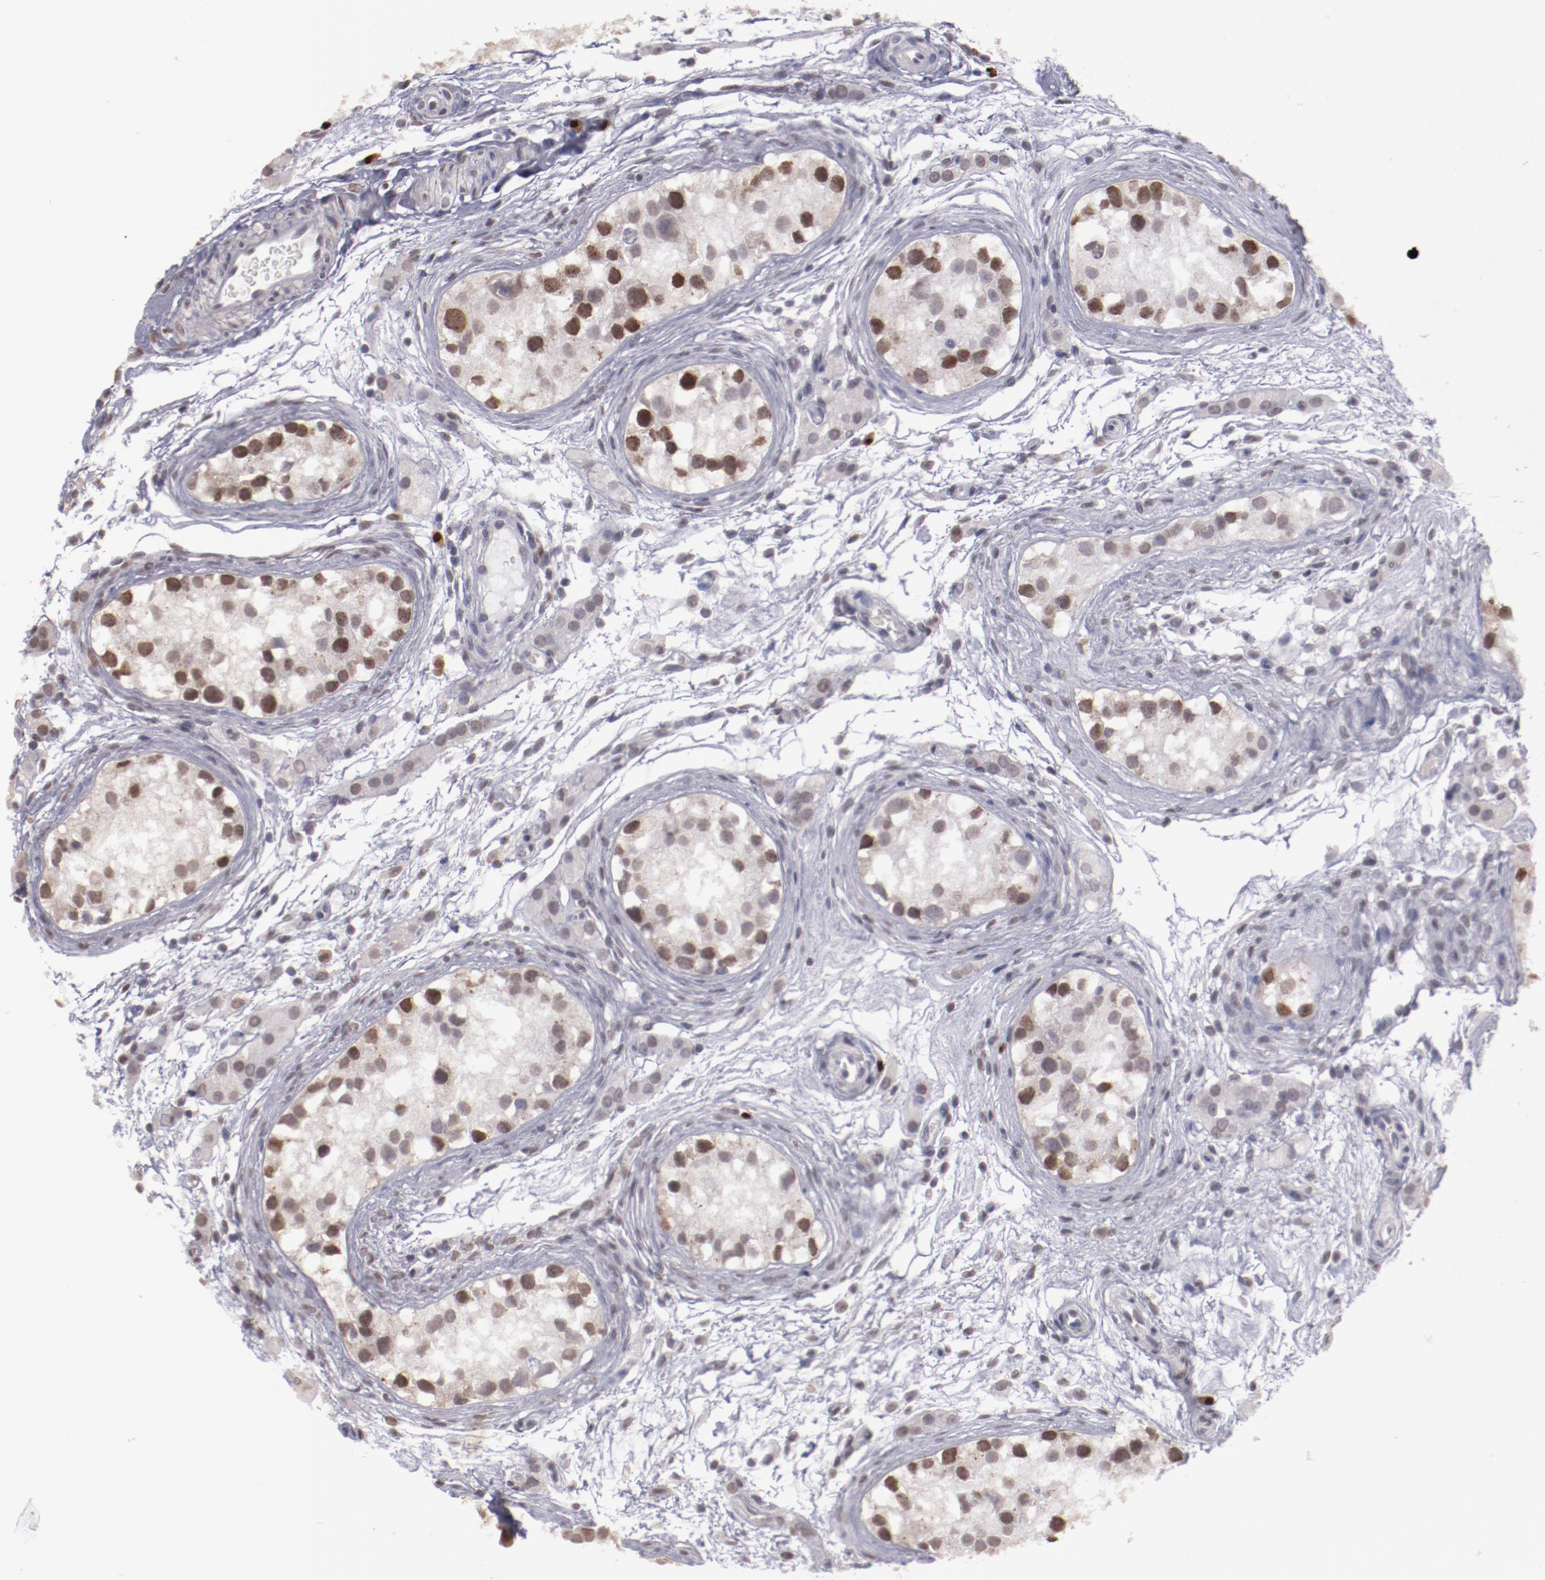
{"staining": {"intensity": "moderate", "quantity": ">75%", "location": "nuclear"}, "tissue": "testis cancer", "cell_type": "Tumor cells", "image_type": "cancer", "snomed": [{"axis": "morphology", "description": "Seminoma, NOS"}, {"axis": "topography", "description": "Testis"}], "caption": "IHC staining of seminoma (testis), which shows medium levels of moderate nuclear staining in about >75% of tumor cells indicating moderate nuclear protein positivity. The staining was performed using DAB (3,3'-diaminobenzidine) (brown) for protein detection and nuclei were counterstained in hematoxylin (blue).", "gene": "IRF4", "patient": {"sex": "male", "age": 25}}